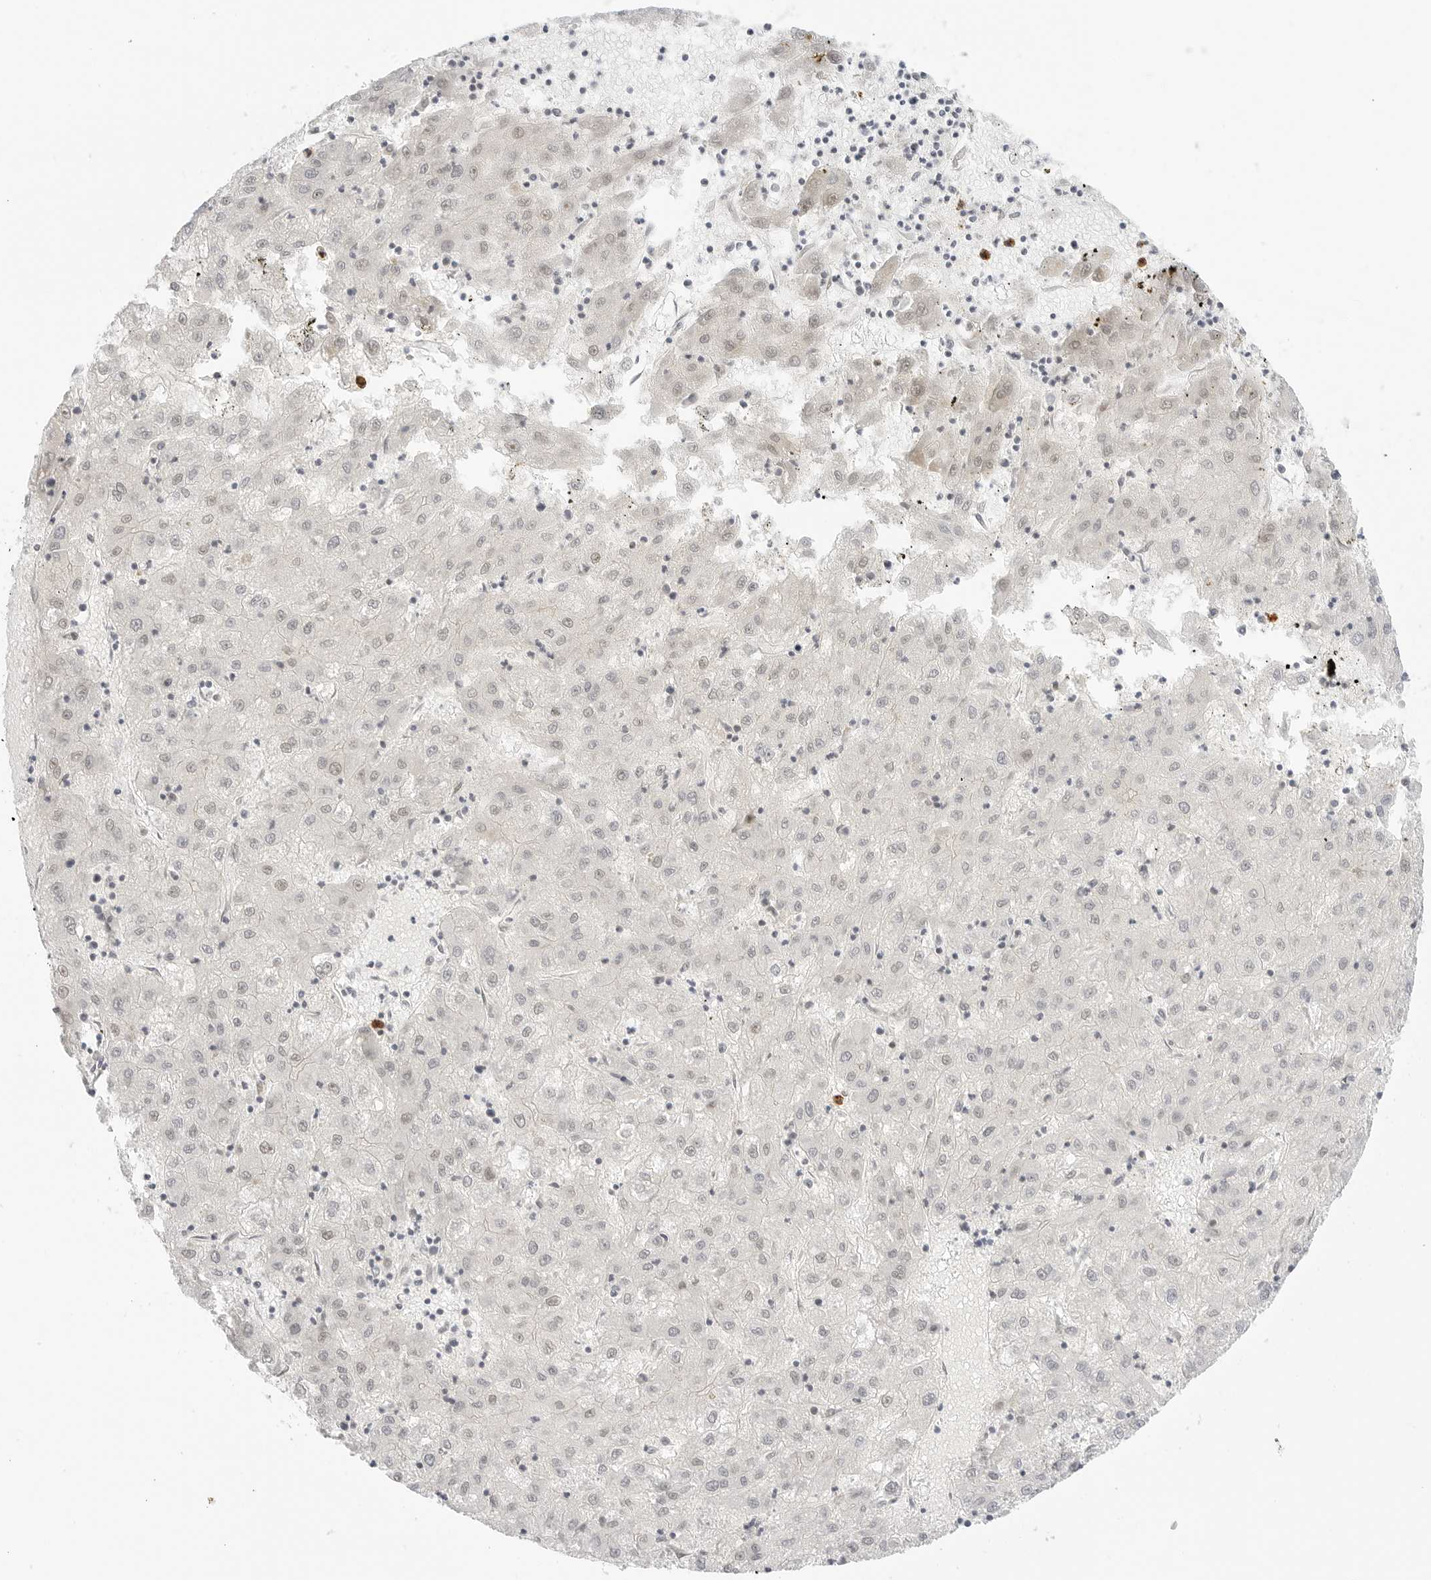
{"staining": {"intensity": "negative", "quantity": "none", "location": "none"}, "tissue": "liver cancer", "cell_type": "Tumor cells", "image_type": "cancer", "snomed": [{"axis": "morphology", "description": "Carcinoma, Hepatocellular, NOS"}, {"axis": "topography", "description": "Liver"}], "caption": "DAB immunohistochemical staining of liver hepatocellular carcinoma reveals no significant staining in tumor cells.", "gene": "HIPK3", "patient": {"sex": "male", "age": 72}}